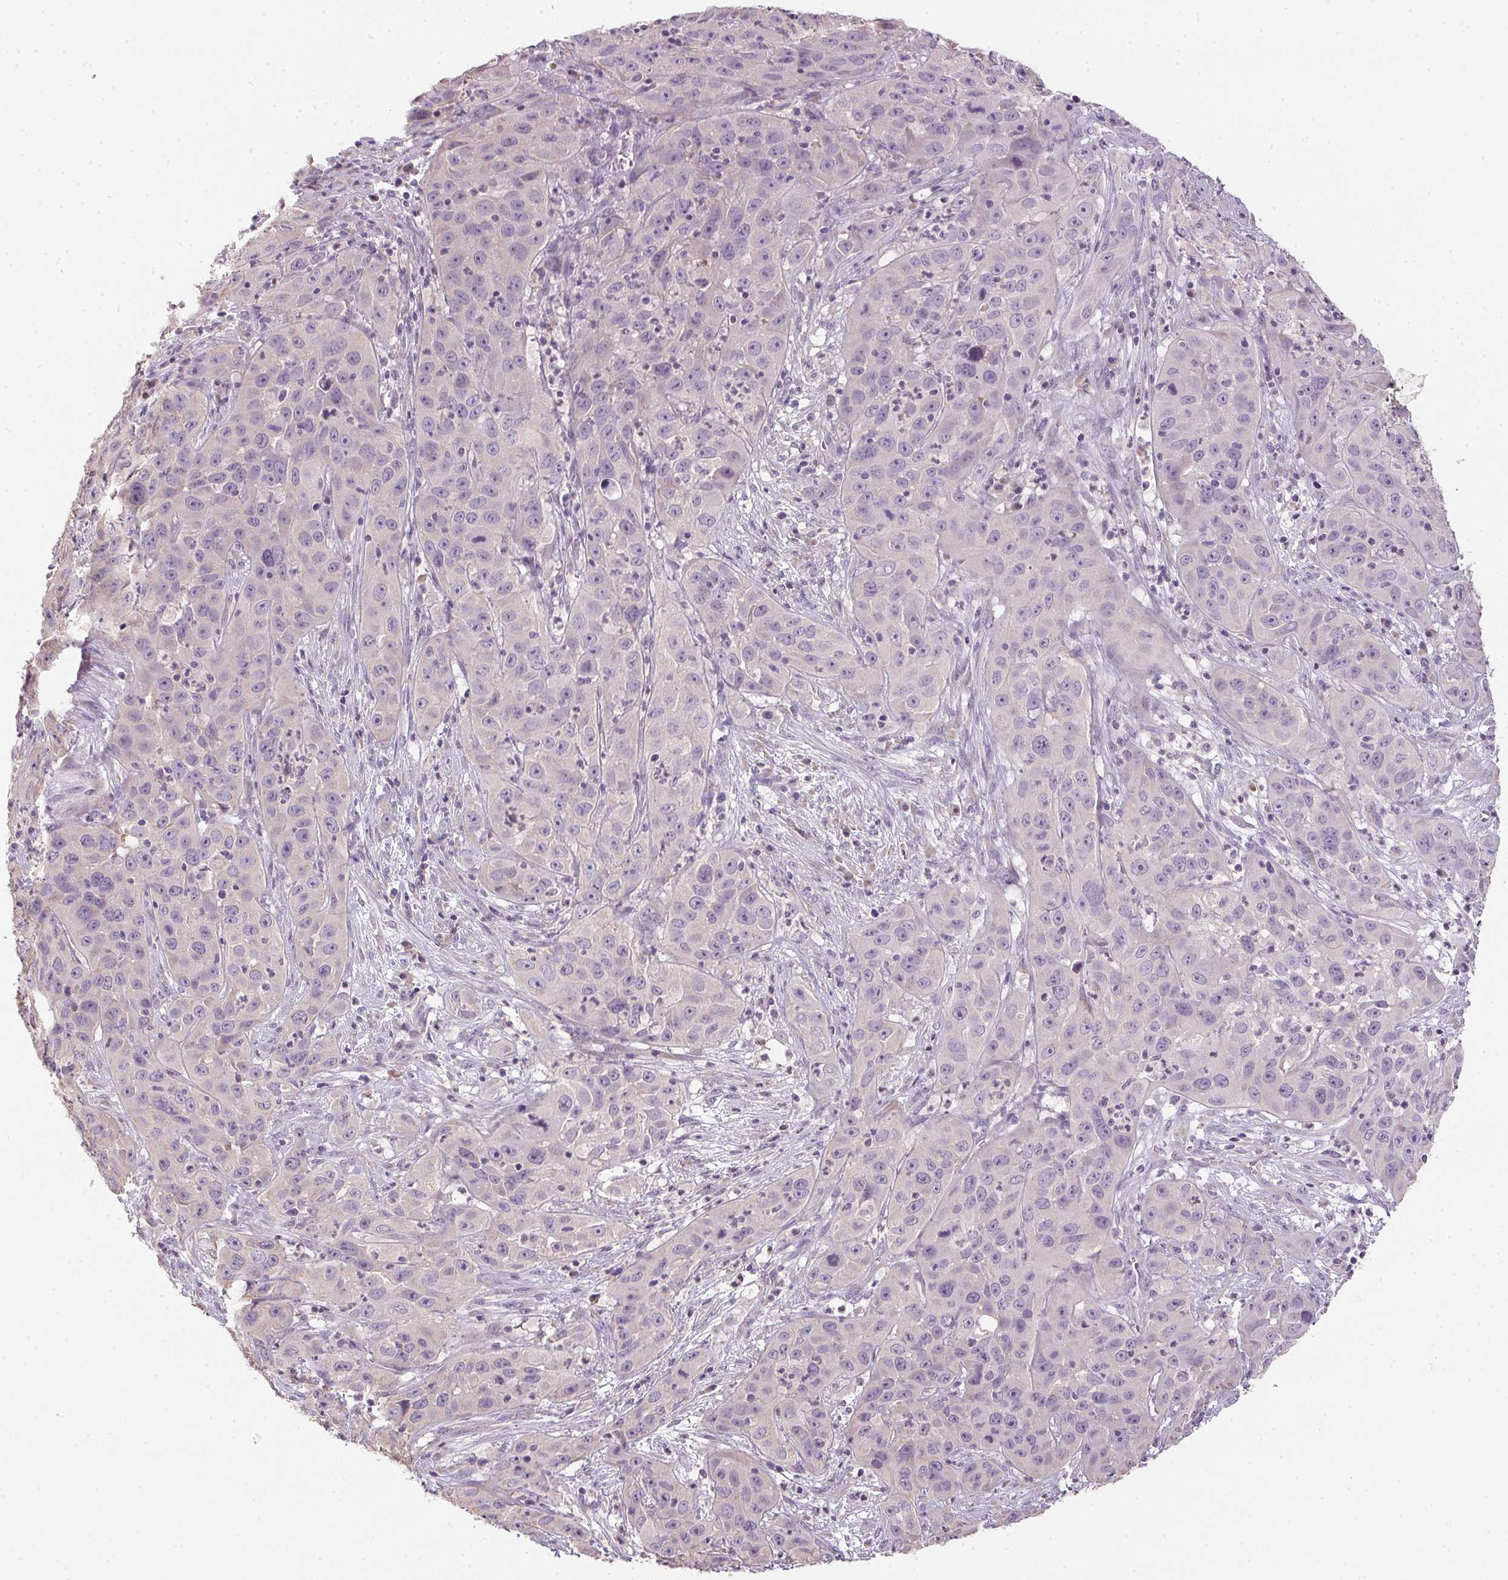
{"staining": {"intensity": "negative", "quantity": "none", "location": "none"}, "tissue": "cervical cancer", "cell_type": "Tumor cells", "image_type": "cancer", "snomed": [{"axis": "morphology", "description": "Squamous cell carcinoma, NOS"}, {"axis": "topography", "description": "Cervix"}], "caption": "Immunohistochemistry (IHC) image of neoplastic tissue: cervical squamous cell carcinoma stained with DAB displays no significant protein staining in tumor cells.", "gene": "SPACA9", "patient": {"sex": "female", "age": 32}}